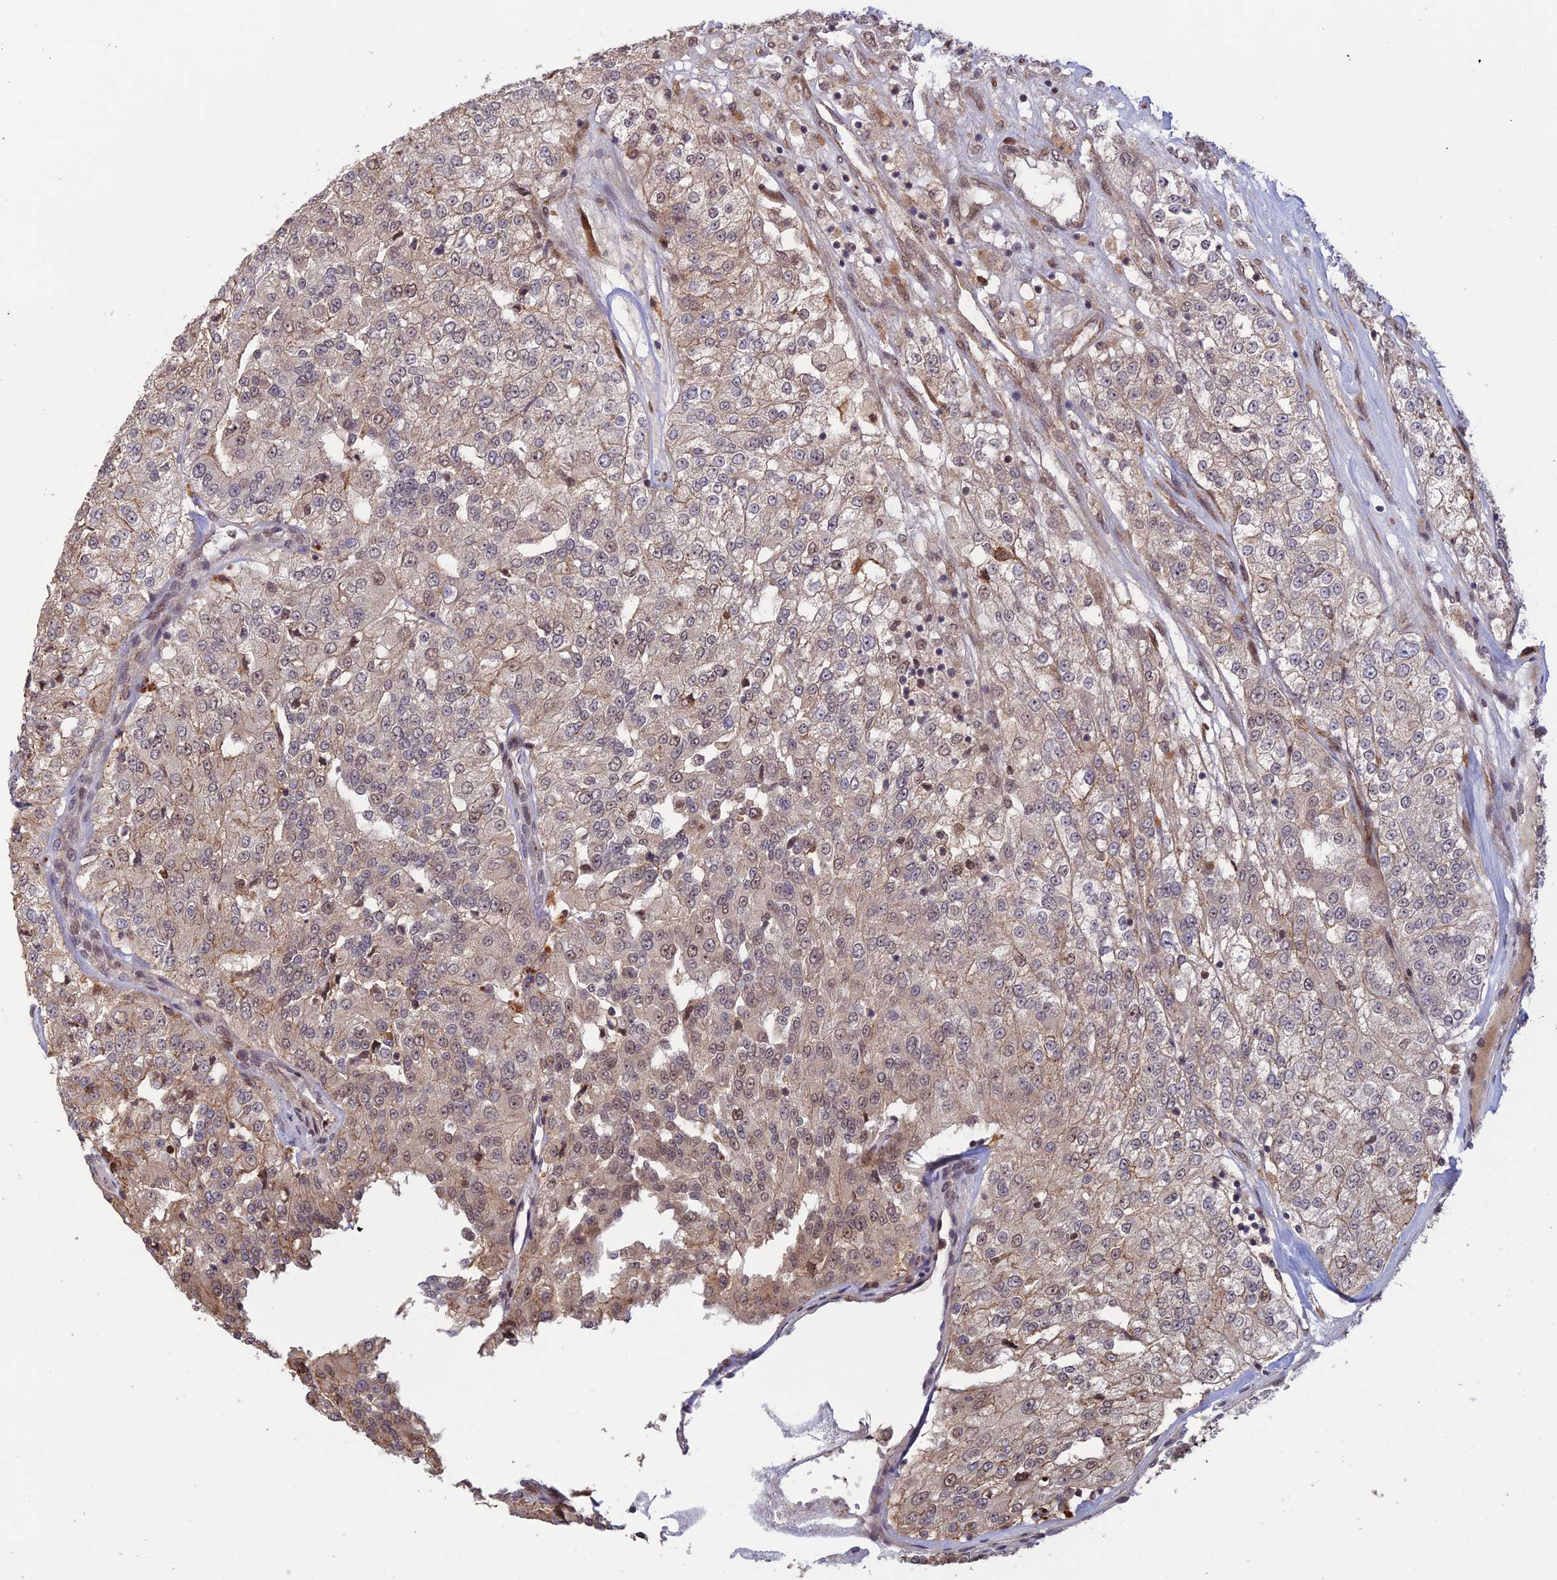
{"staining": {"intensity": "weak", "quantity": "25%-75%", "location": "cytoplasmic/membranous"}, "tissue": "renal cancer", "cell_type": "Tumor cells", "image_type": "cancer", "snomed": [{"axis": "morphology", "description": "Adenocarcinoma, NOS"}, {"axis": "topography", "description": "Kidney"}], "caption": "Protein analysis of renal cancer (adenocarcinoma) tissue shows weak cytoplasmic/membranous expression in approximately 25%-75% of tumor cells. The staining was performed using DAB (3,3'-diaminobenzidine) to visualize the protein expression in brown, while the nuclei were stained in blue with hematoxylin (Magnification: 20x).", "gene": "ZNF565", "patient": {"sex": "female", "age": 63}}